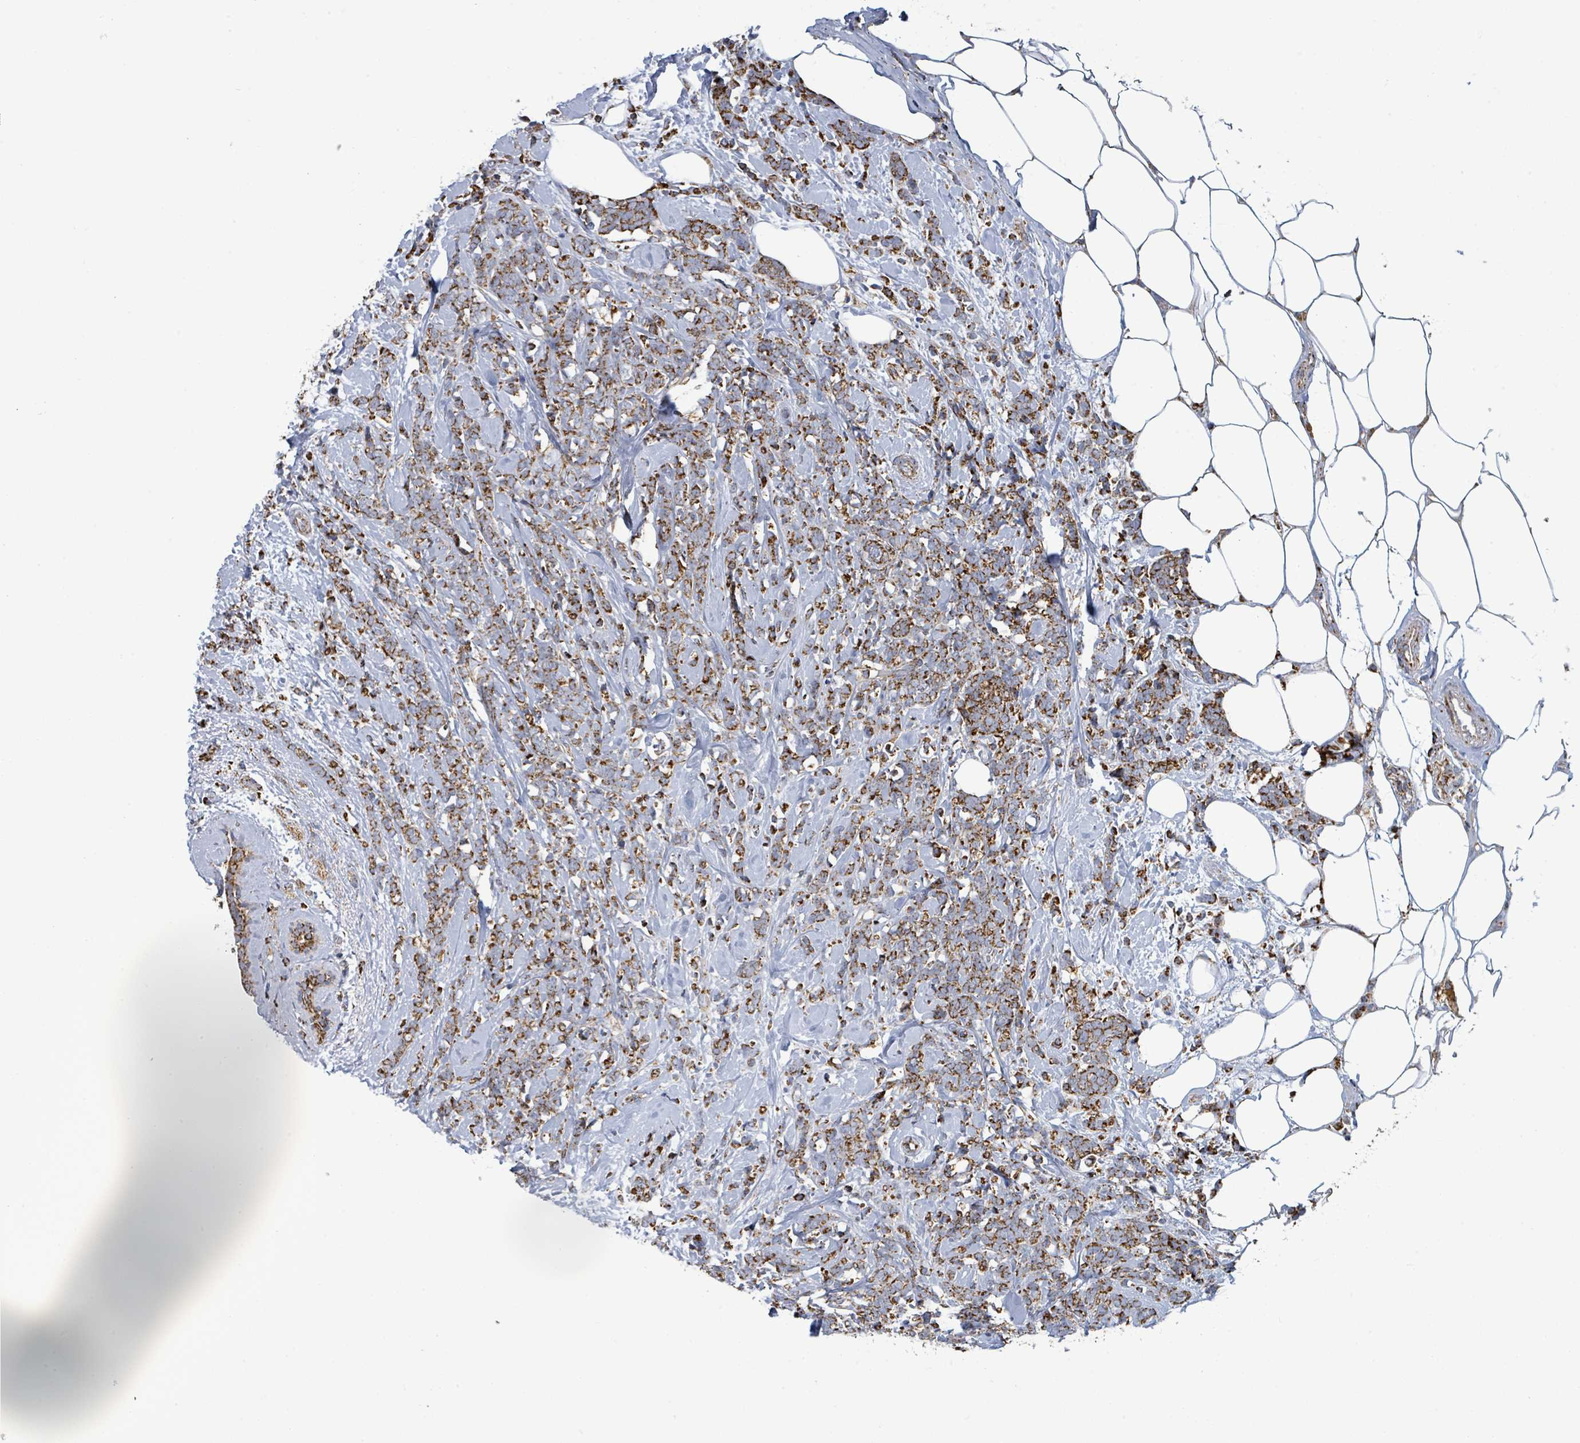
{"staining": {"intensity": "strong", "quantity": ">75%", "location": "cytoplasmic/membranous"}, "tissue": "breast cancer", "cell_type": "Tumor cells", "image_type": "cancer", "snomed": [{"axis": "morphology", "description": "Lobular carcinoma"}, {"axis": "topography", "description": "Breast"}], "caption": "Breast lobular carcinoma stained for a protein (brown) shows strong cytoplasmic/membranous positive positivity in approximately >75% of tumor cells.", "gene": "SUCLG2", "patient": {"sex": "female", "age": 58}}